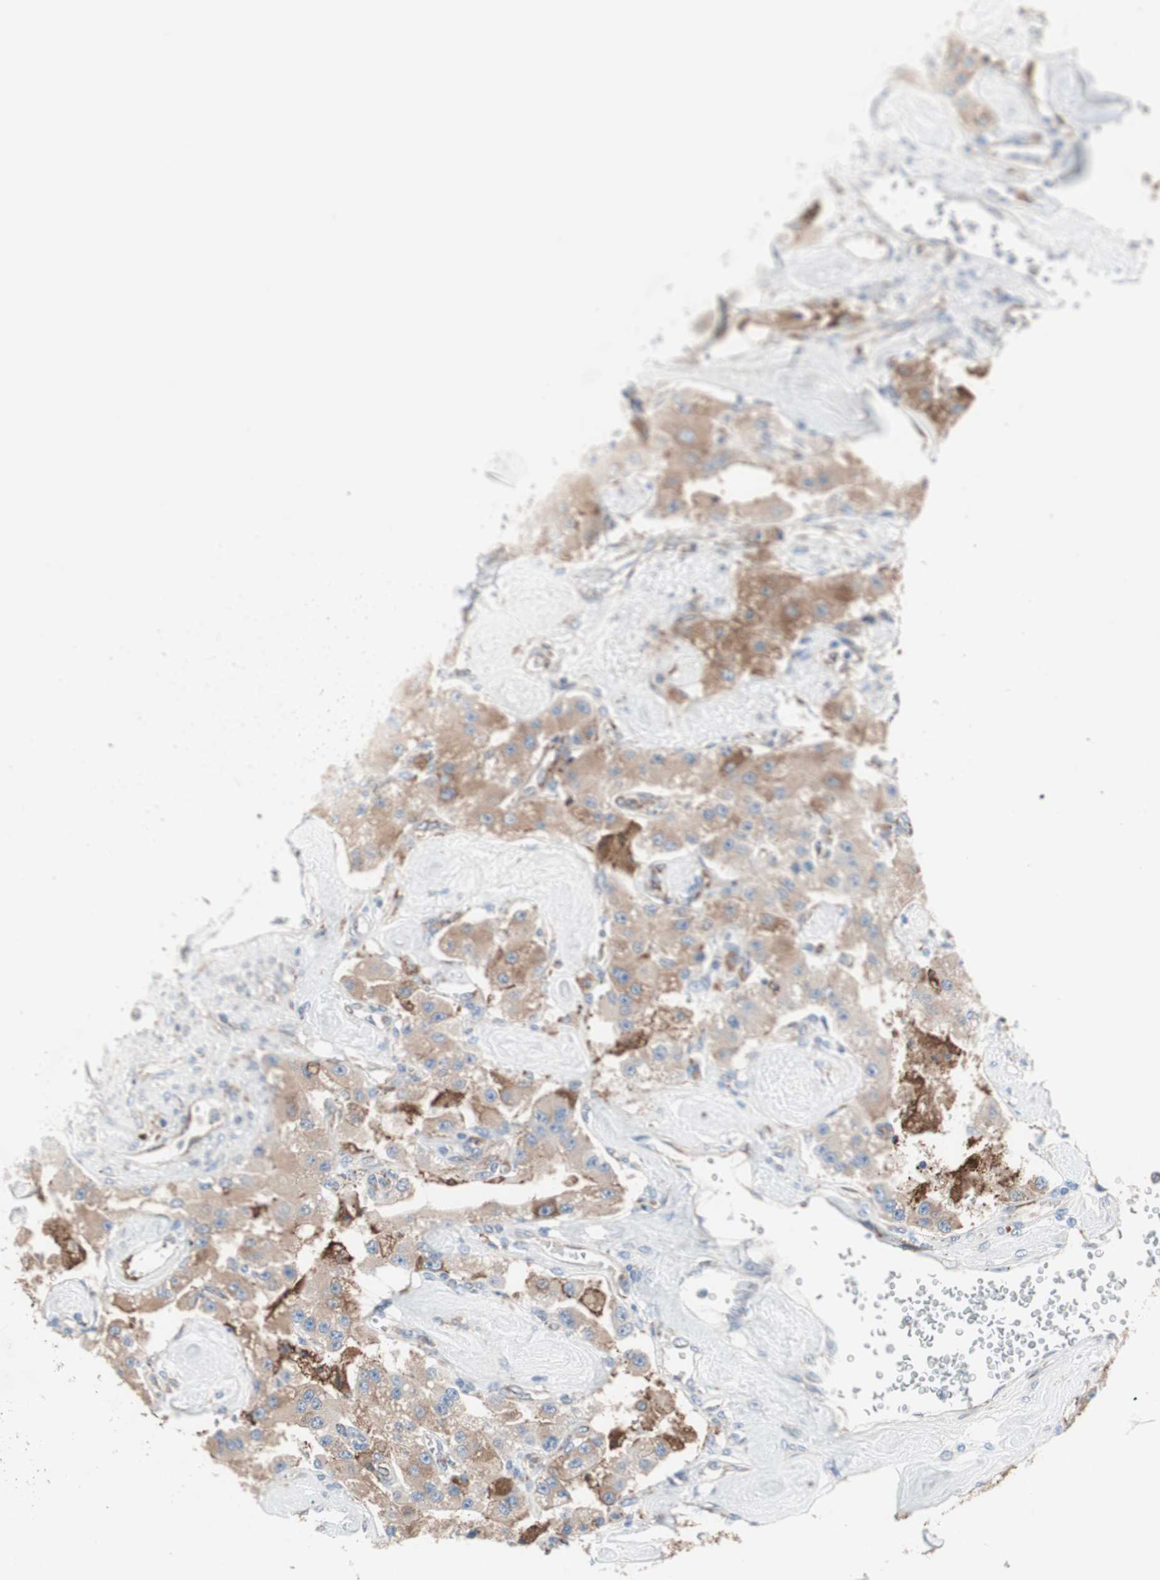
{"staining": {"intensity": "moderate", "quantity": "25%-75%", "location": "cytoplasmic/membranous"}, "tissue": "carcinoid", "cell_type": "Tumor cells", "image_type": "cancer", "snomed": [{"axis": "morphology", "description": "Carcinoid, malignant, NOS"}, {"axis": "topography", "description": "Pancreas"}], "caption": "Brown immunohistochemical staining in human carcinoid shows moderate cytoplasmic/membranous staining in about 25%-75% of tumor cells.", "gene": "SLC27A4", "patient": {"sex": "male", "age": 41}}